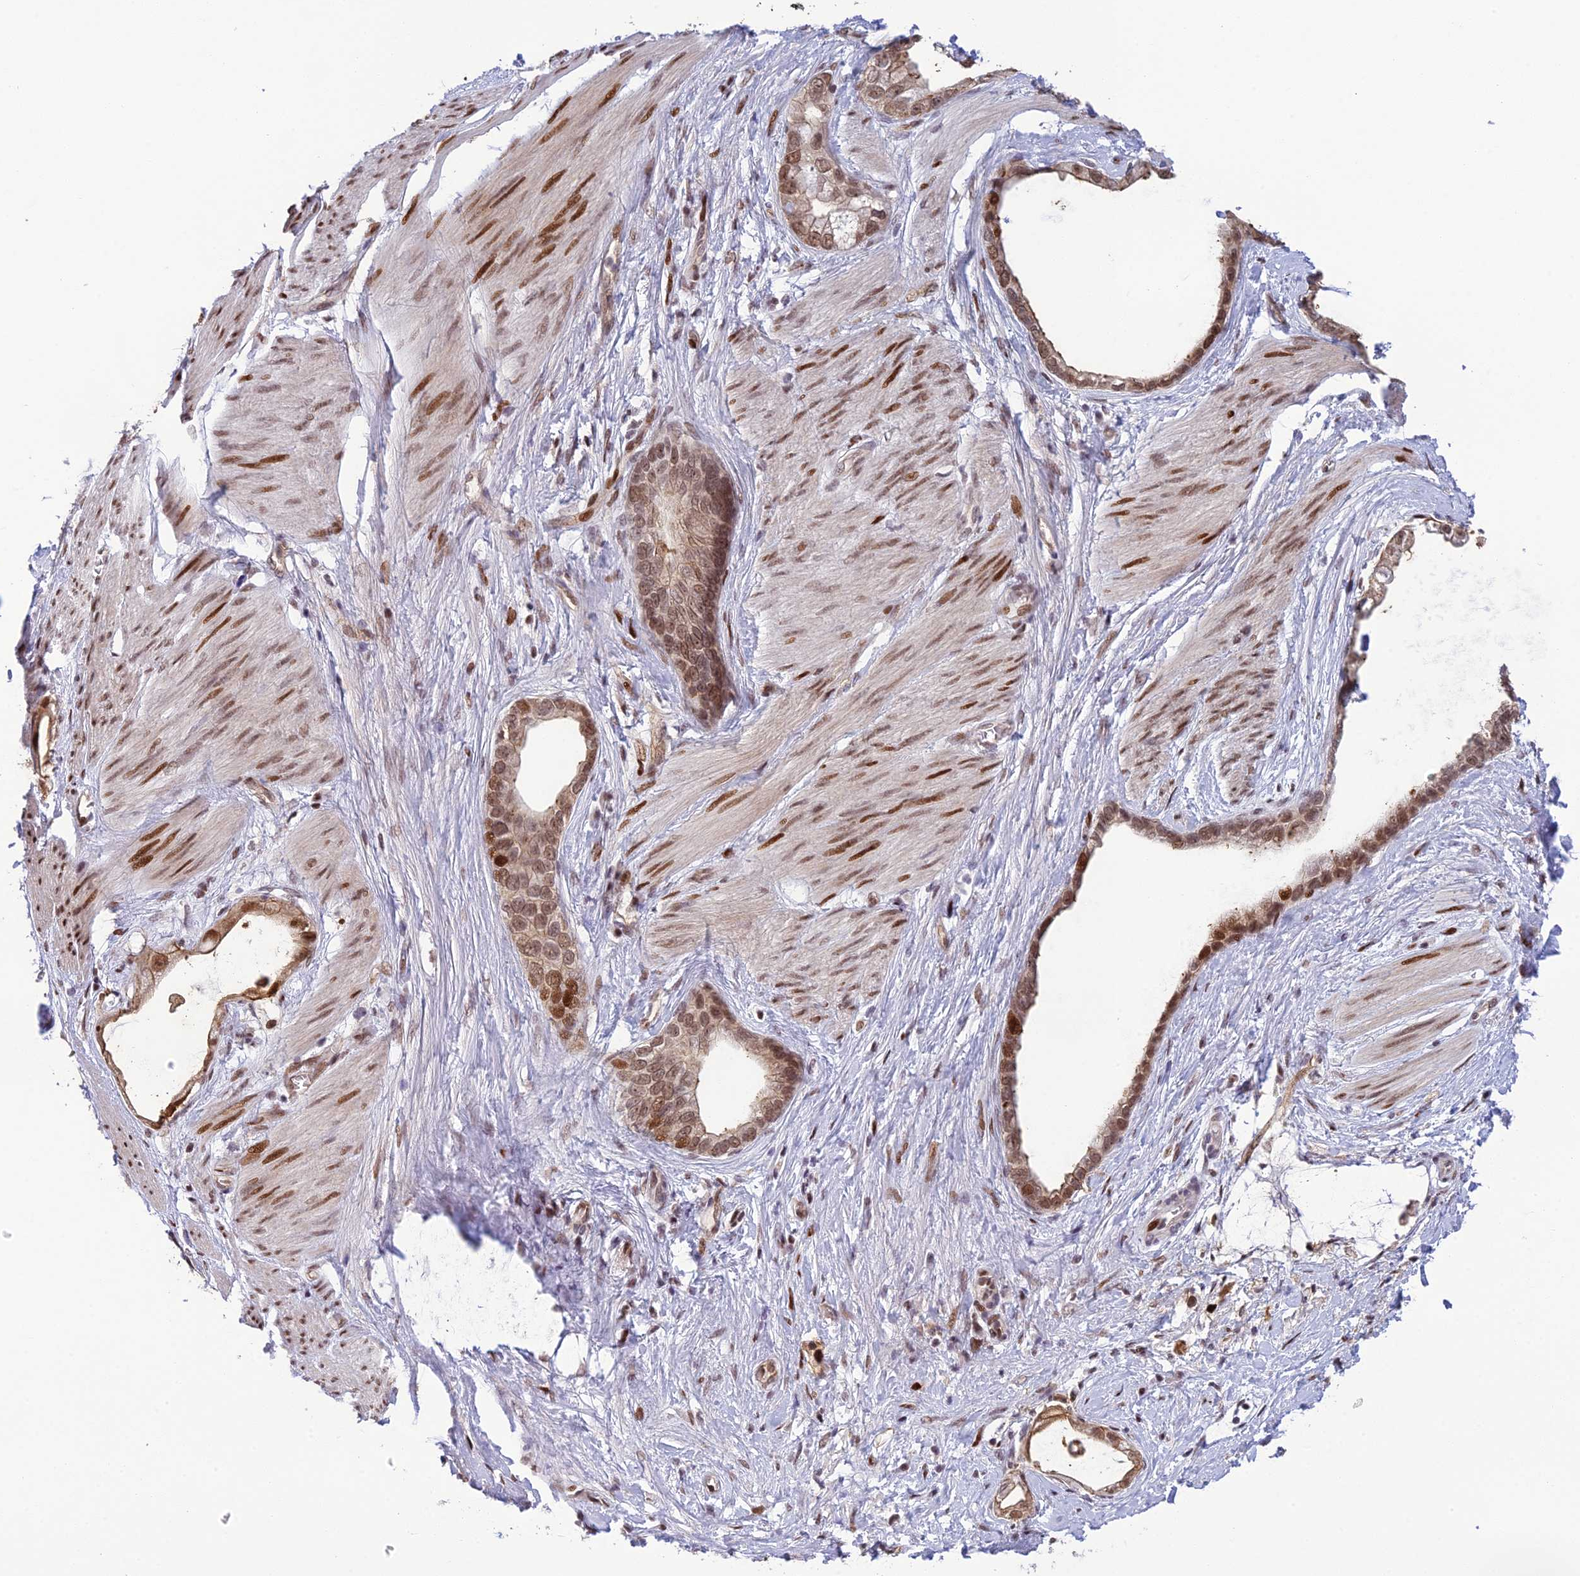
{"staining": {"intensity": "moderate", "quantity": ">75%", "location": "cytoplasmic/membranous,nuclear"}, "tissue": "stomach cancer", "cell_type": "Tumor cells", "image_type": "cancer", "snomed": [{"axis": "morphology", "description": "Adenocarcinoma, NOS"}, {"axis": "topography", "description": "Stomach"}], "caption": "Tumor cells show medium levels of moderate cytoplasmic/membranous and nuclear expression in approximately >75% of cells in human adenocarcinoma (stomach). The staining was performed using DAB (3,3'-diaminobenzidine), with brown indicating positive protein expression. Nuclei are stained blue with hematoxylin.", "gene": "RANBP3", "patient": {"sex": "male", "age": 55}}